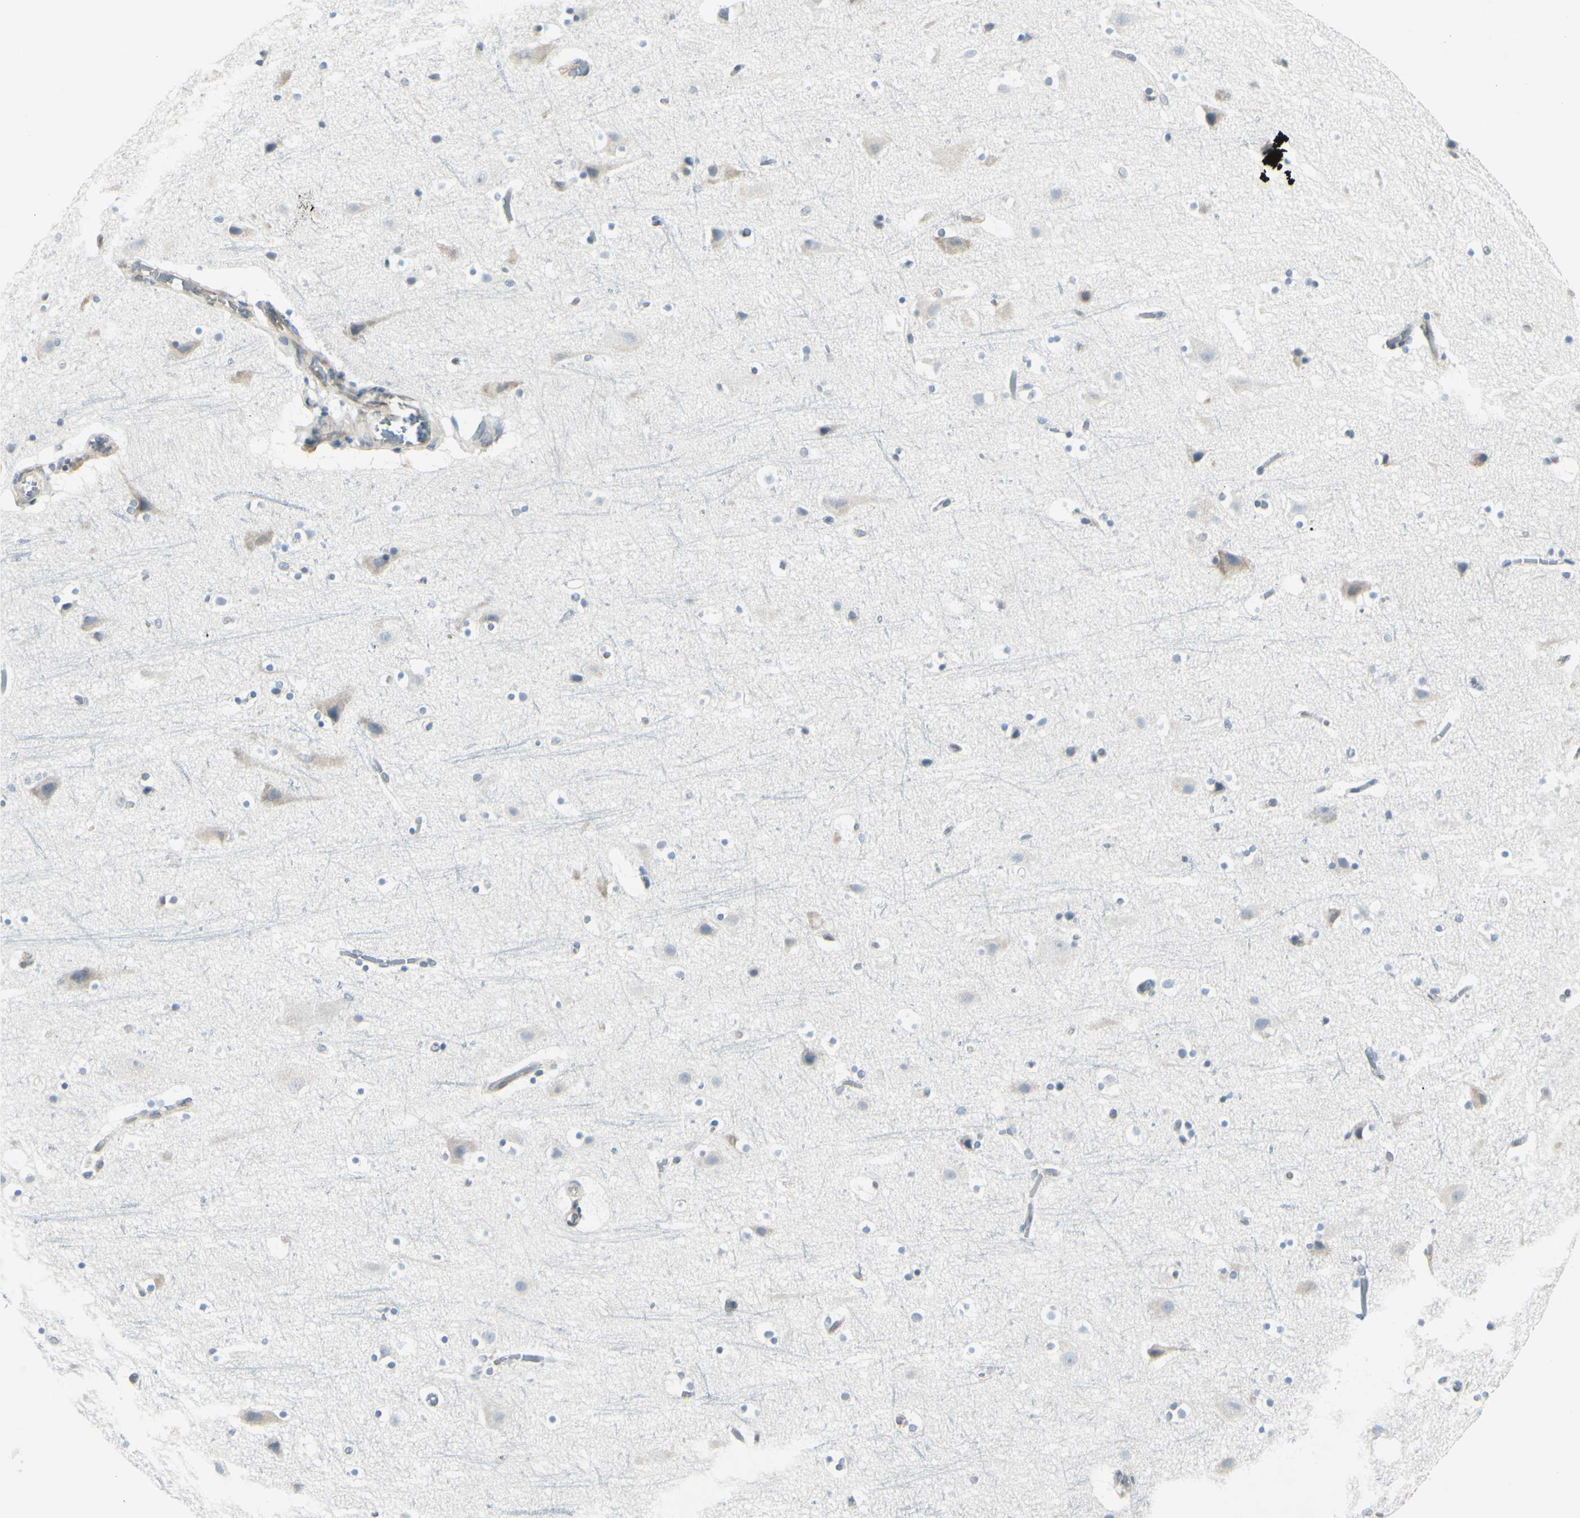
{"staining": {"intensity": "weak", "quantity": "25%-75%", "location": "cytoplasmic/membranous"}, "tissue": "cerebral cortex", "cell_type": "Endothelial cells", "image_type": "normal", "snomed": [{"axis": "morphology", "description": "Normal tissue, NOS"}, {"axis": "topography", "description": "Cerebral cortex"}], "caption": "This is a micrograph of IHC staining of normal cerebral cortex, which shows weak staining in the cytoplasmic/membranous of endothelial cells.", "gene": "SELENOS", "patient": {"sex": "male", "age": 45}}